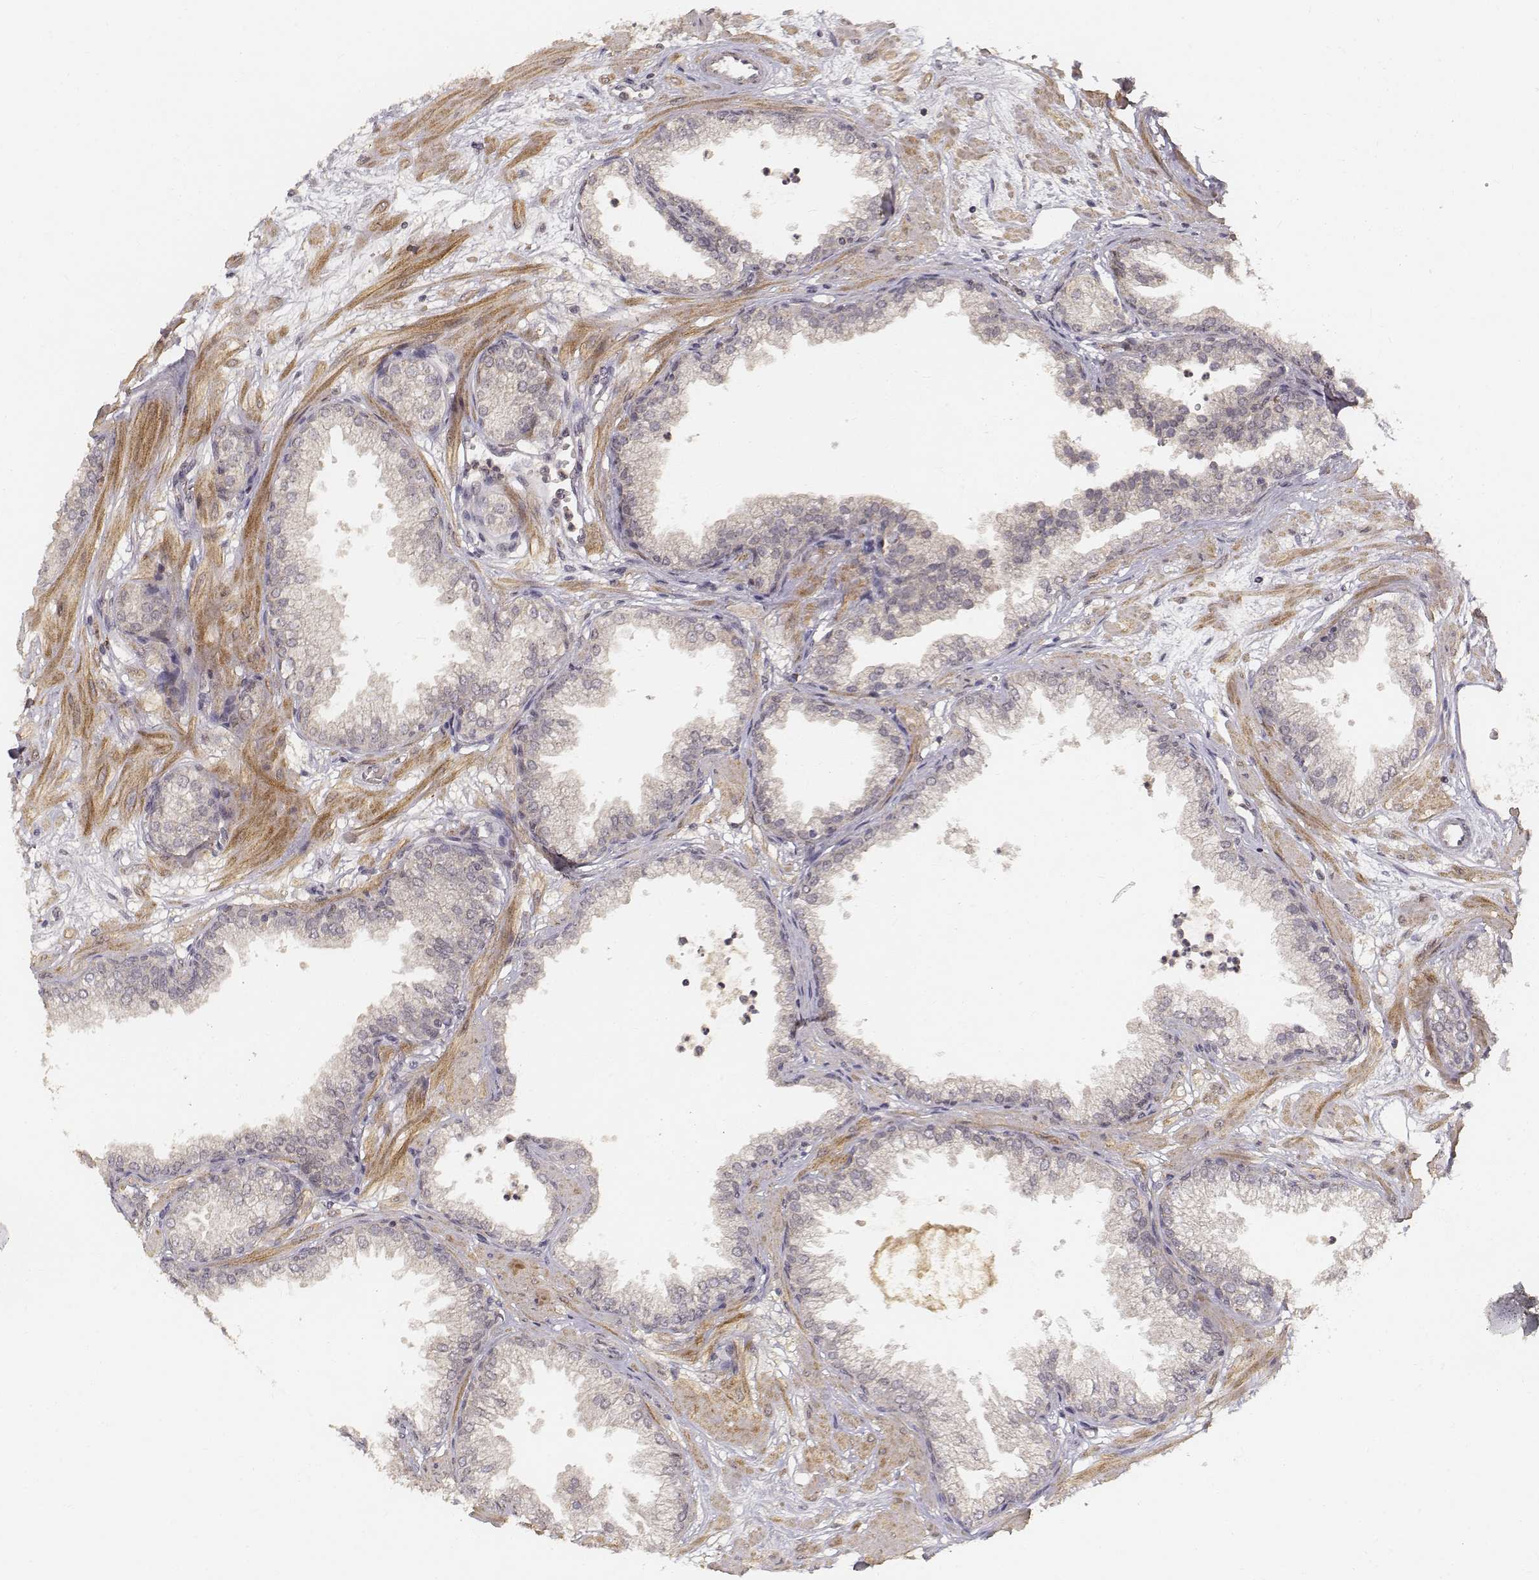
{"staining": {"intensity": "negative", "quantity": "none", "location": "none"}, "tissue": "prostate", "cell_type": "Glandular cells", "image_type": "normal", "snomed": [{"axis": "morphology", "description": "Normal tissue, NOS"}, {"axis": "topography", "description": "Prostate"}], "caption": "This is an immunohistochemistry (IHC) micrograph of normal human prostate. There is no positivity in glandular cells.", "gene": "FANCD2", "patient": {"sex": "male", "age": 37}}